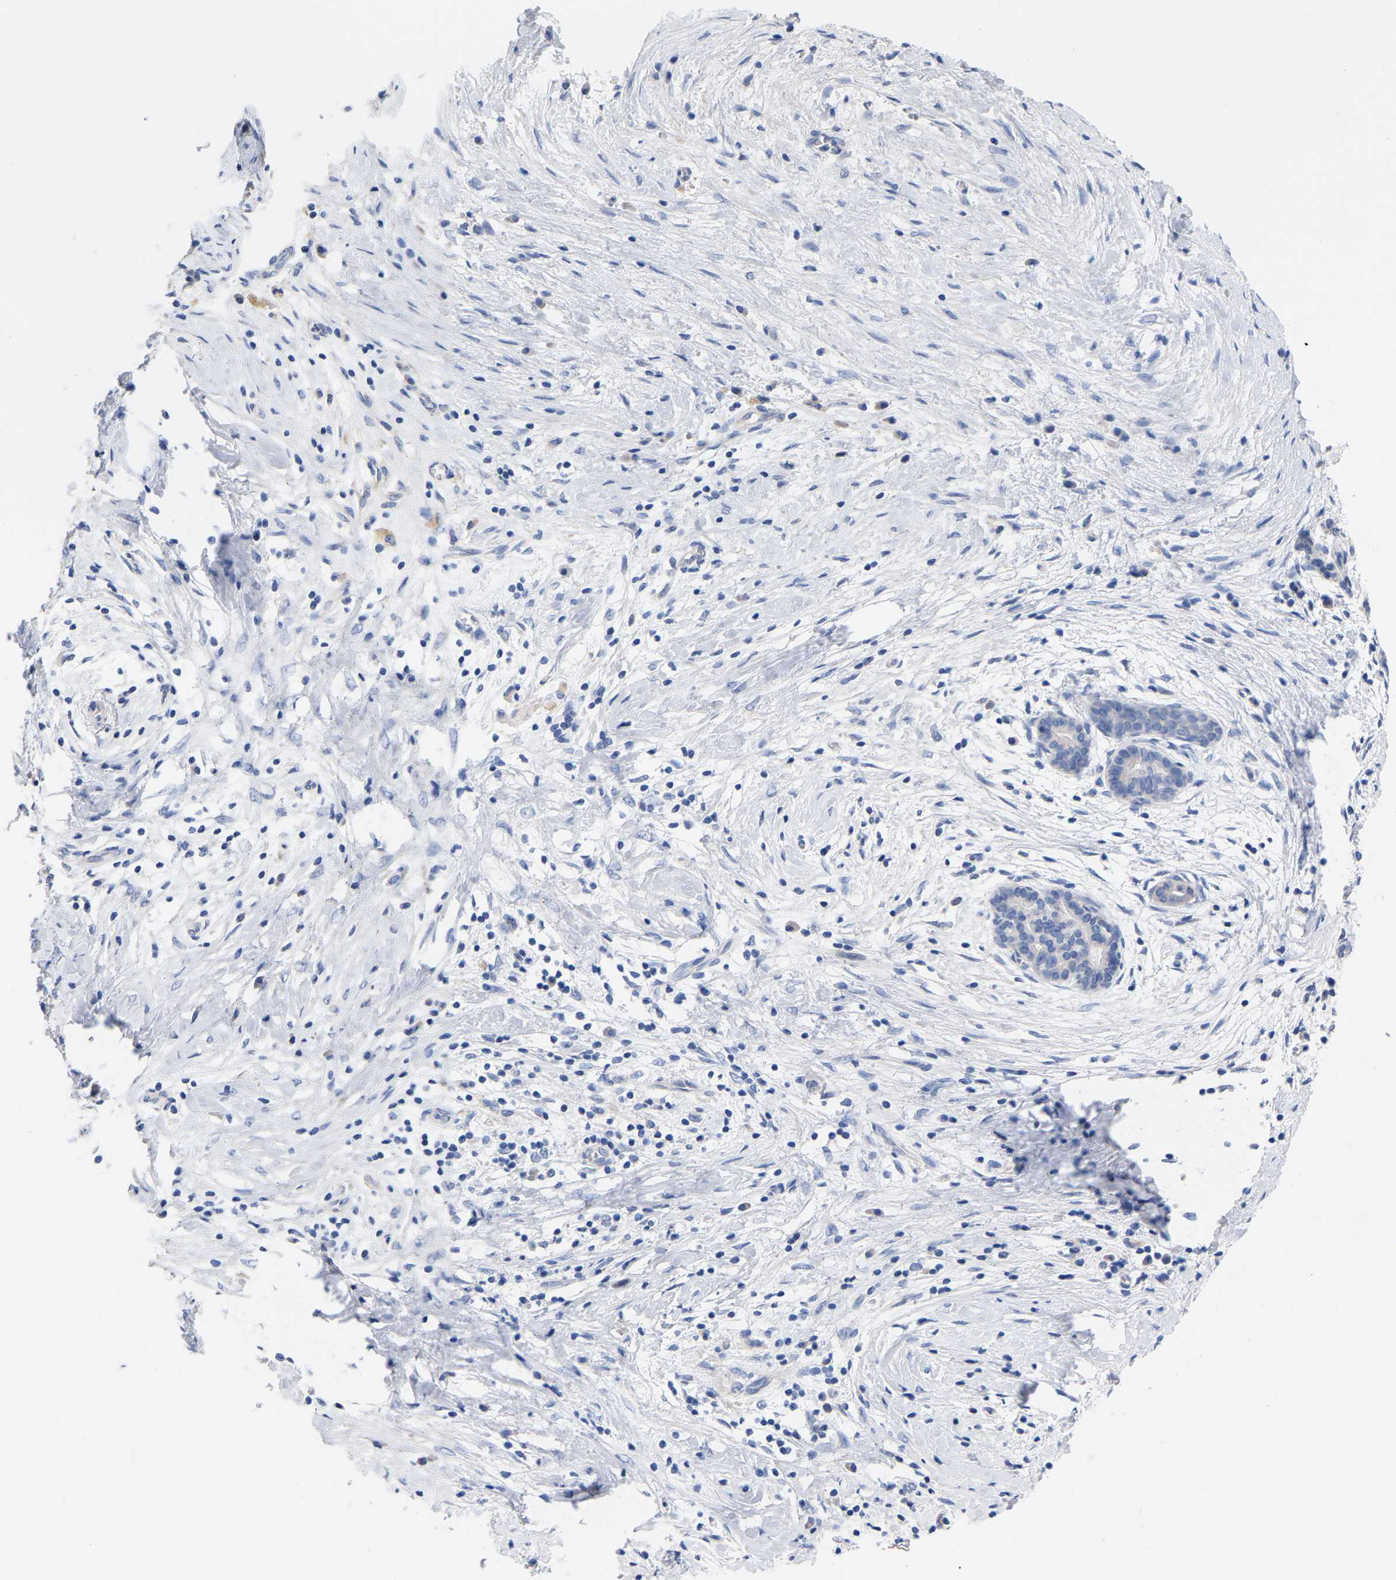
{"staining": {"intensity": "negative", "quantity": "none", "location": "none"}, "tissue": "pancreatic cancer", "cell_type": "Tumor cells", "image_type": "cancer", "snomed": [{"axis": "morphology", "description": "Adenocarcinoma, NOS"}, {"axis": "topography", "description": "Pancreas"}], "caption": "Human pancreatic adenocarcinoma stained for a protein using IHC demonstrates no staining in tumor cells.", "gene": "HAPLN1", "patient": {"sex": "female", "age": 70}}